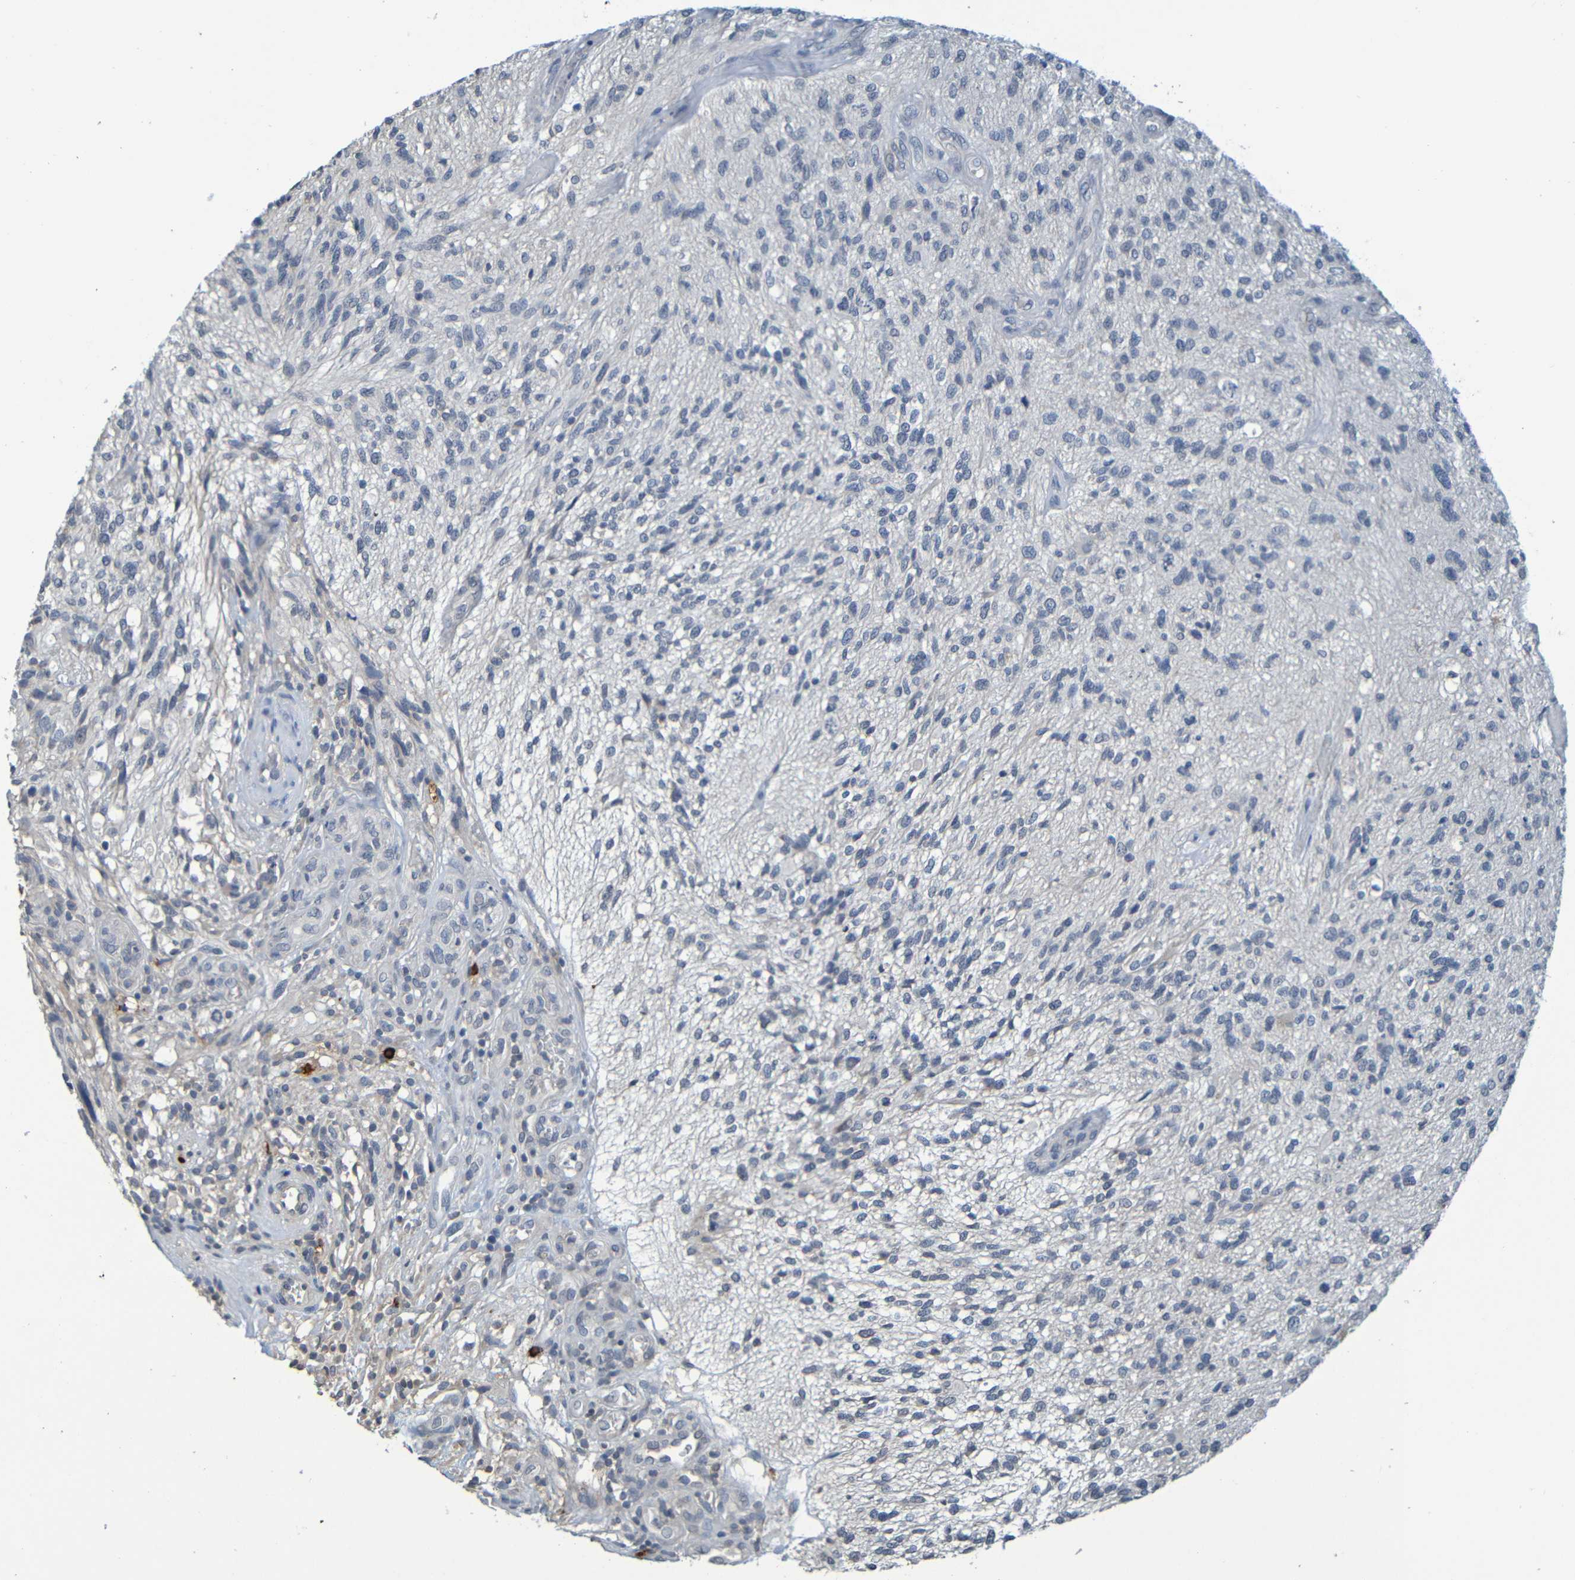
{"staining": {"intensity": "negative", "quantity": "none", "location": "none"}, "tissue": "glioma", "cell_type": "Tumor cells", "image_type": "cancer", "snomed": [{"axis": "morphology", "description": "Normal tissue, NOS"}, {"axis": "morphology", "description": "Glioma, malignant, High grade"}, {"axis": "topography", "description": "Cerebral cortex"}], "caption": "DAB (3,3'-diaminobenzidine) immunohistochemical staining of glioma exhibits no significant expression in tumor cells.", "gene": "C3AR1", "patient": {"sex": "male", "age": 75}}